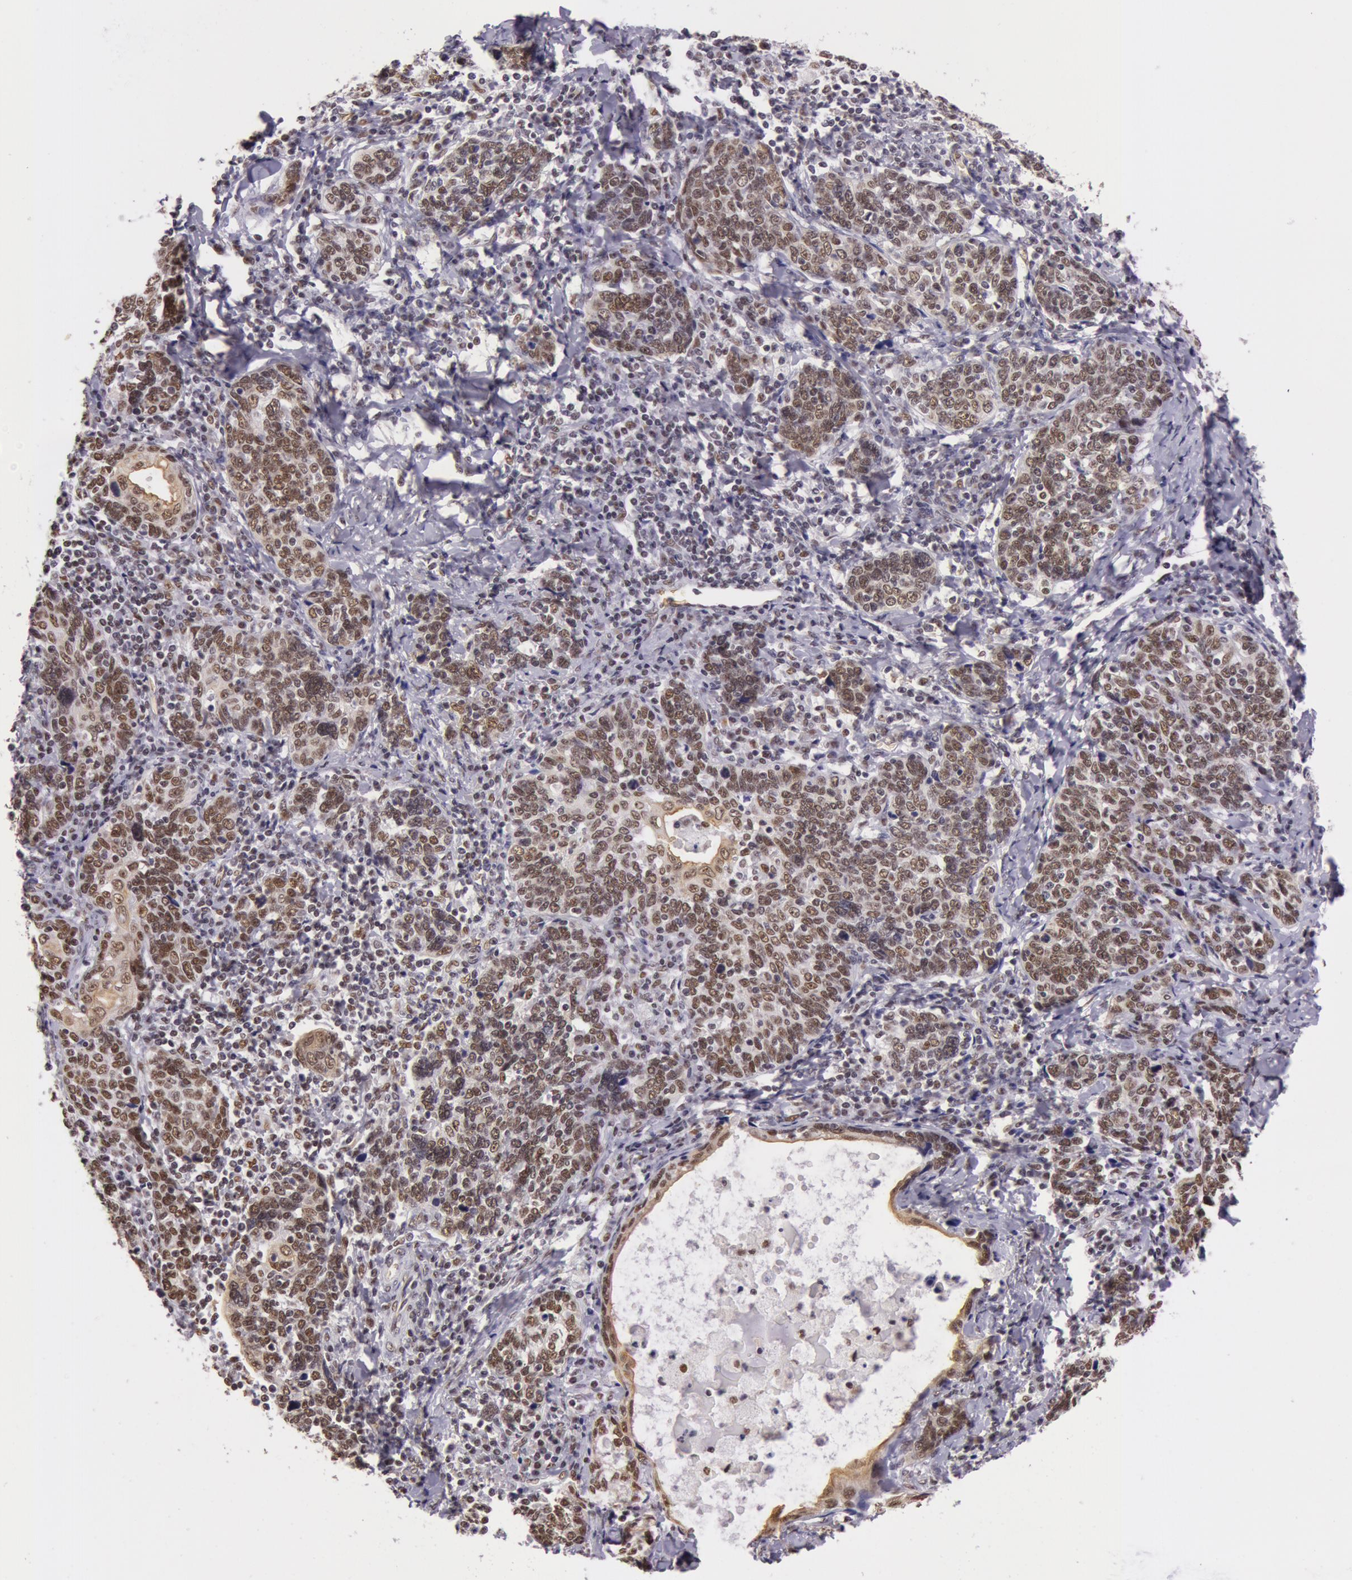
{"staining": {"intensity": "moderate", "quantity": ">75%", "location": "nuclear"}, "tissue": "cervical cancer", "cell_type": "Tumor cells", "image_type": "cancer", "snomed": [{"axis": "morphology", "description": "Squamous cell carcinoma, NOS"}, {"axis": "topography", "description": "Cervix"}], "caption": "High-power microscopy captured an IHC micrograph of cervical cancer, revealing moderate nuclear expression in about >75% of tumor cells. The protein of interest is shown in brown color, while the nuclei are stained blue.", "gene": "NBN", "patient": {"sex": "female", "age": 41}}